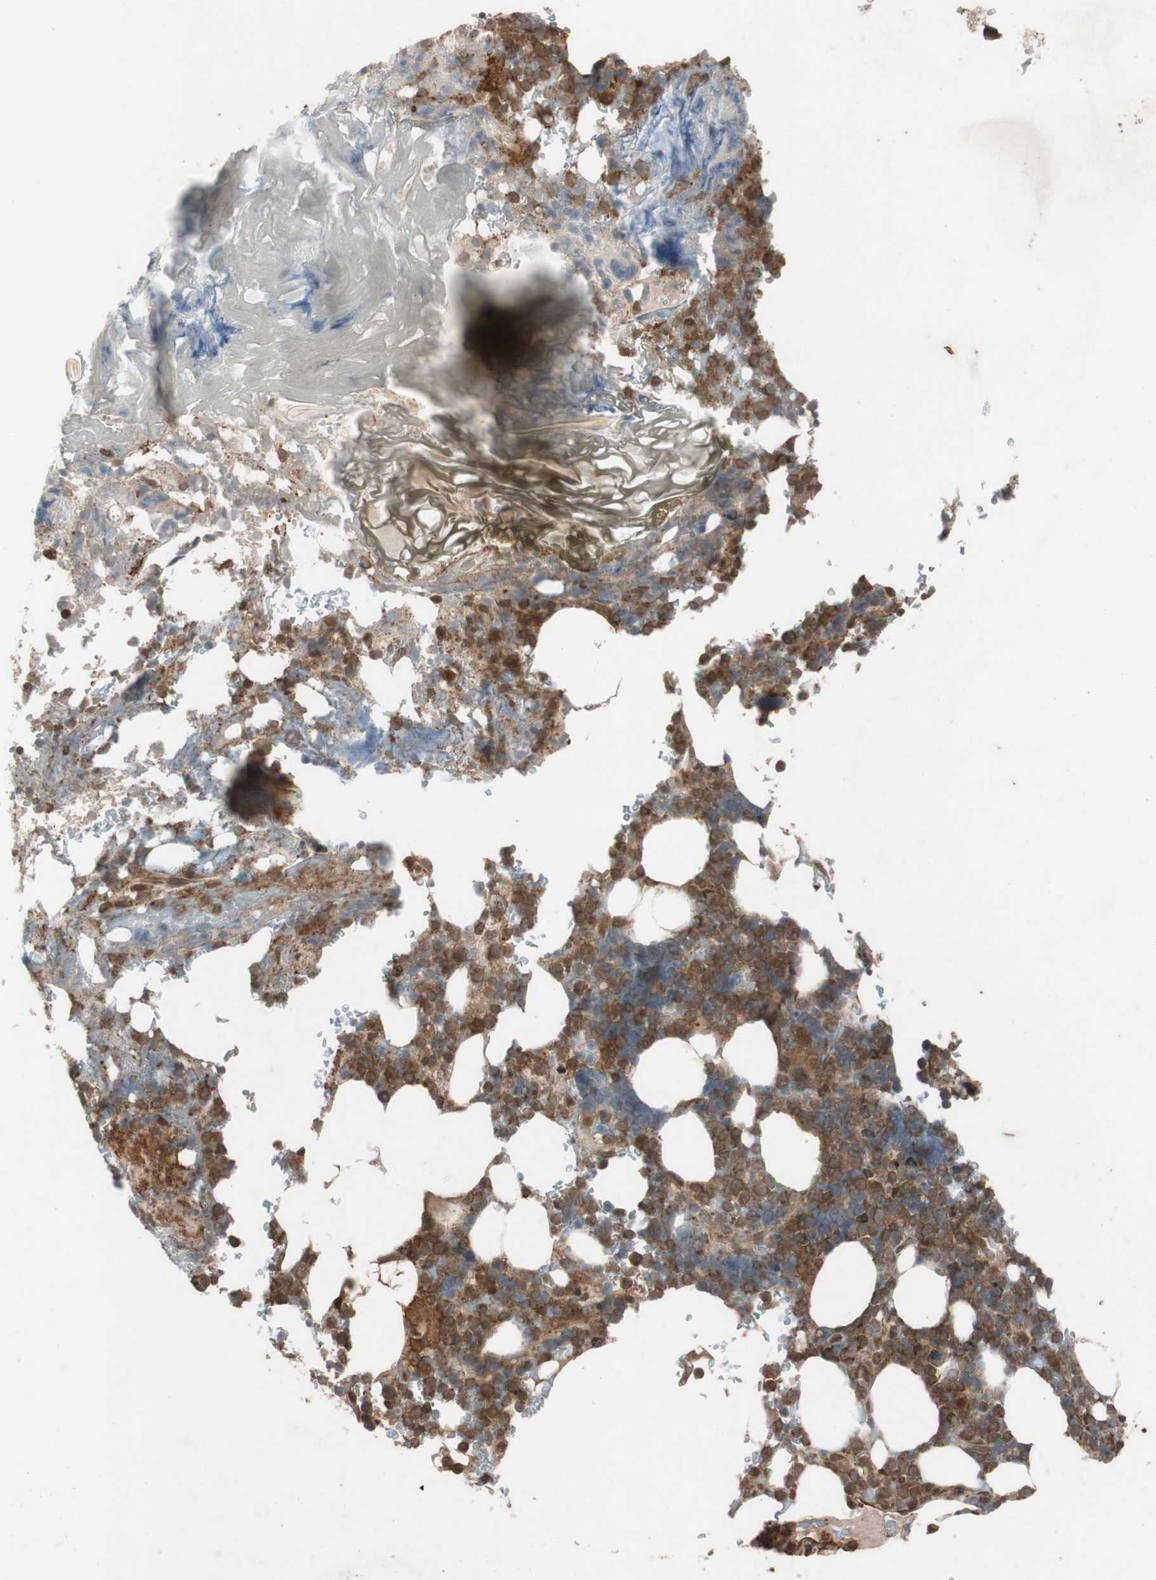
{"staining": {"intensity": "moderate", "quantity": ">75%", "location": "cytoplasmic/membranous"}, "tissue": "bone marrow", "cell_type": "Hematopoietic cells", "image_type": "normal", "snomed": [{"axis": "morphology", "description": "Normal tissue, NOS"}, {"axis": "topography", "description": "Bone marrow"}], "caption": "This micrograph displays IHC staining of unremarkable human bone marrow, with medium moderate cytoplasmic/membranous expression in approximately >75% of hematopoietic cells.", "gene": "EPHA8", "patient": {"sex": "female", "age": 73}}